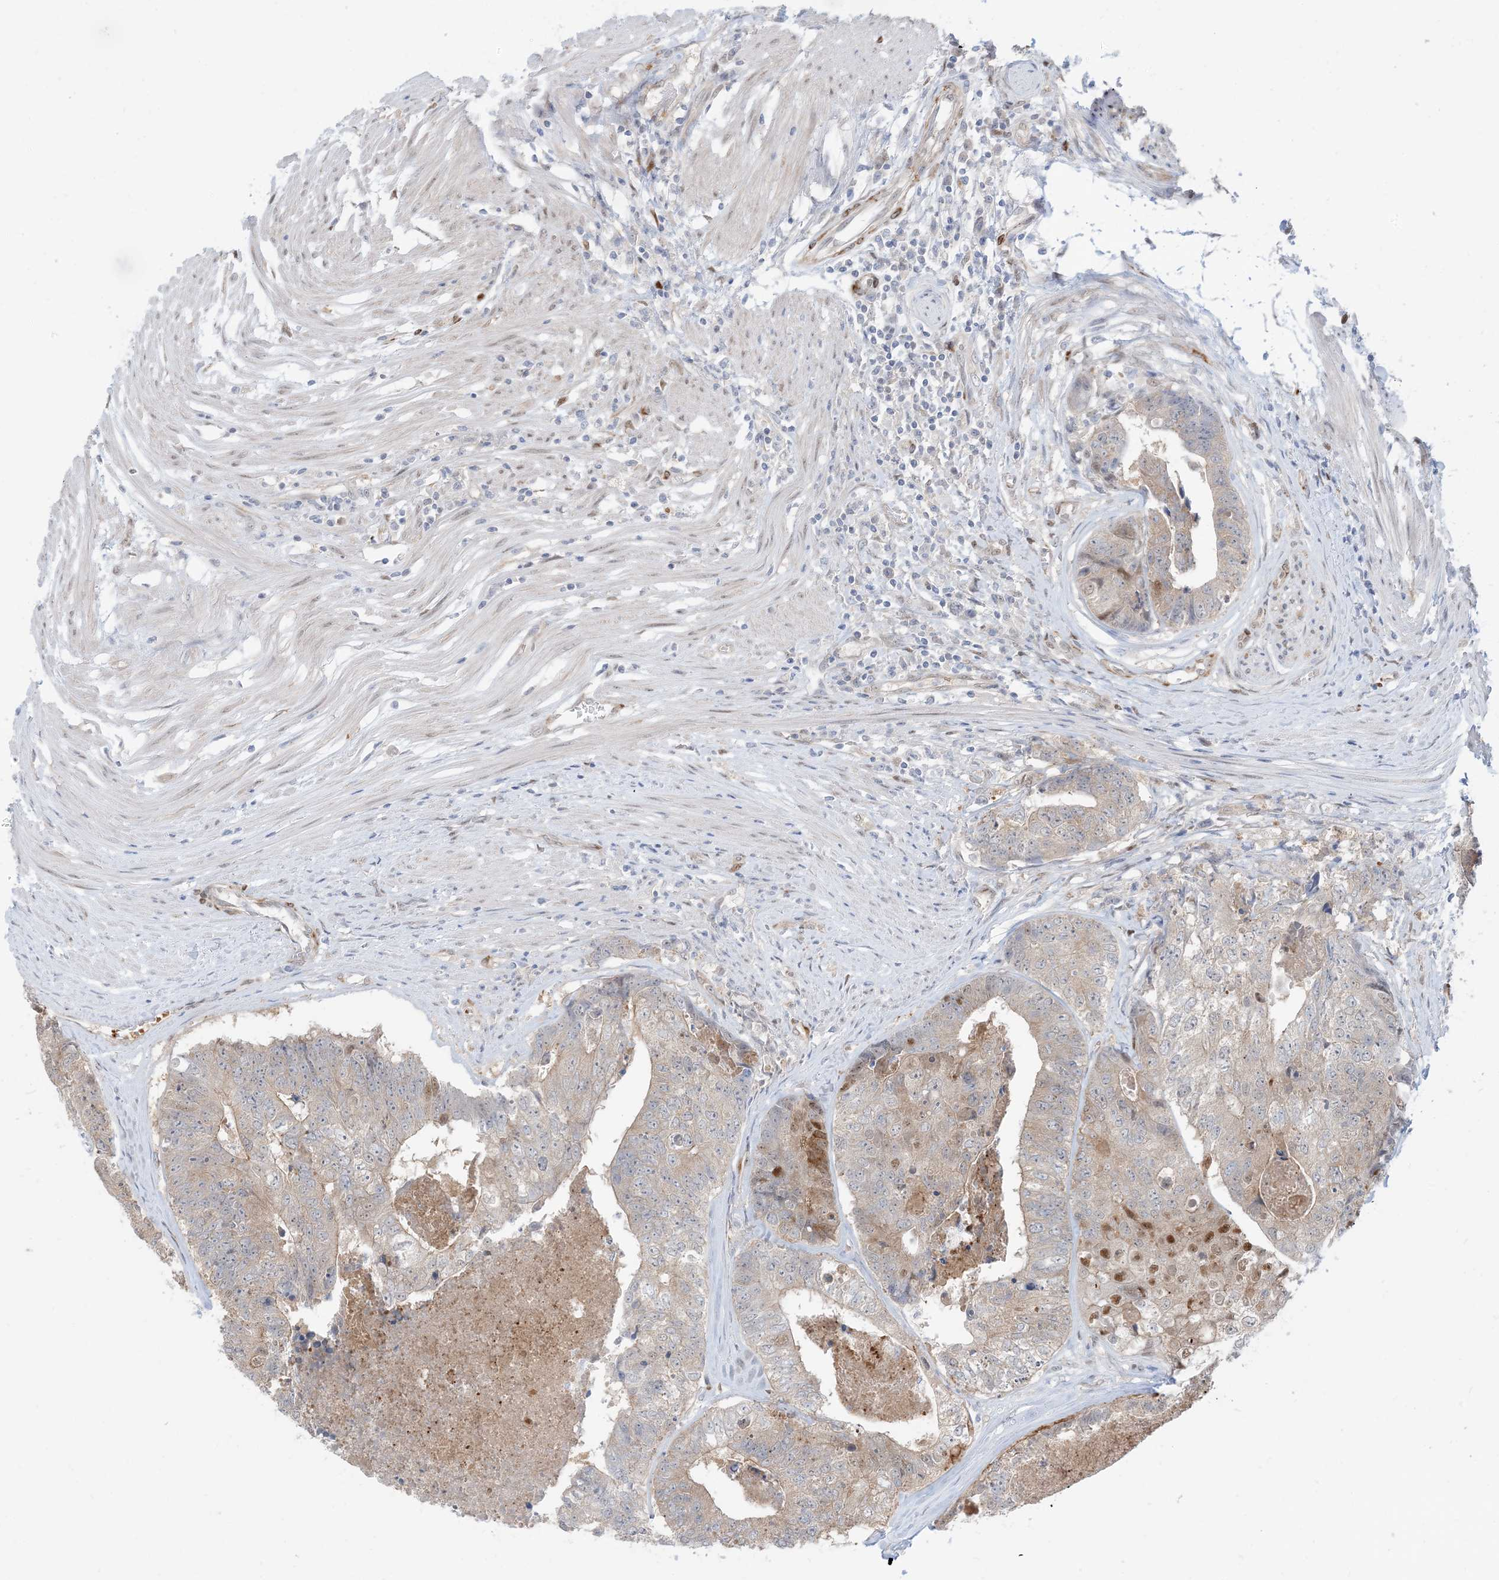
{"staining": {"intensity": "weak", "quantity": "<25%", "location": "cytoplasmic/membranous"}, "tissue": "colorectal cancer", "cell_type": "Tumor cells", "image_type": "cancer", "snomed": [{"axis": "morphology", "description": "Adenocarcinoma, NOS"}, {"axis": "topography", "description": "Colon"}], "caption": "Tumor cells are negative for brown protein staining in colorectal cancer (adenocarcinoma).", "gene": "RIN1", "patient": {"sex": "female", "age": 67}}